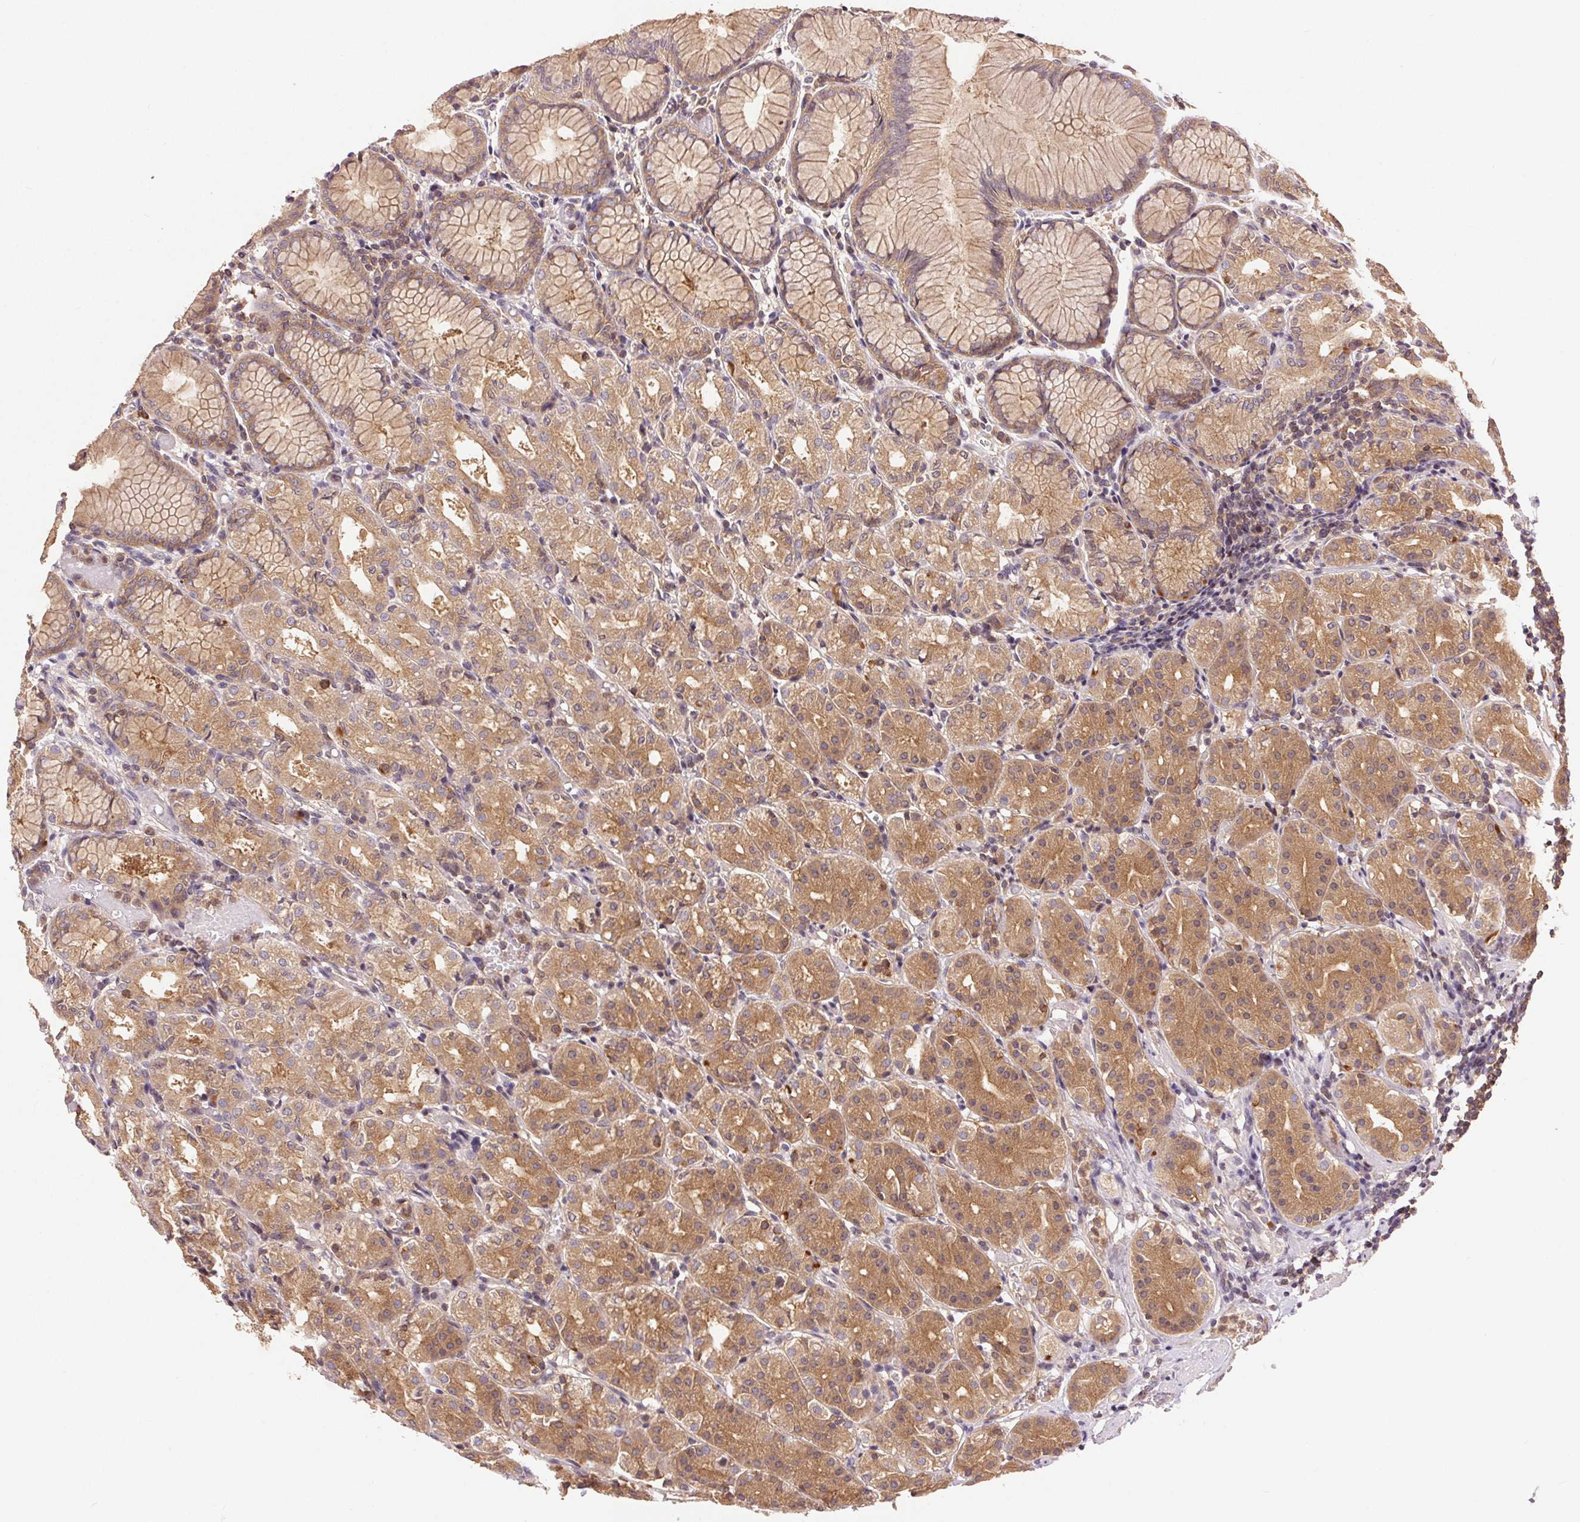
{"staining": {"intensity": "moderate", "quantity": ">75%", "location": "cytoplasmic/membranous"}, "tissue": "stomach", "cell_type": "Glandular cells", "image_type": "normal", "snomed": [{"axis": "morphology", "description": "Normal tissue, NOS"}, {"axis": "topography", "description": "Stomach"}], "caption": "Immunohistochemical staining of benign stomach shows >75% levels of moderate cytoplasmic/membranous protein staining in approximately >75% of glandular cells.", "gene": "GDI1", "patient": {"sex": "female", "age": 57}}